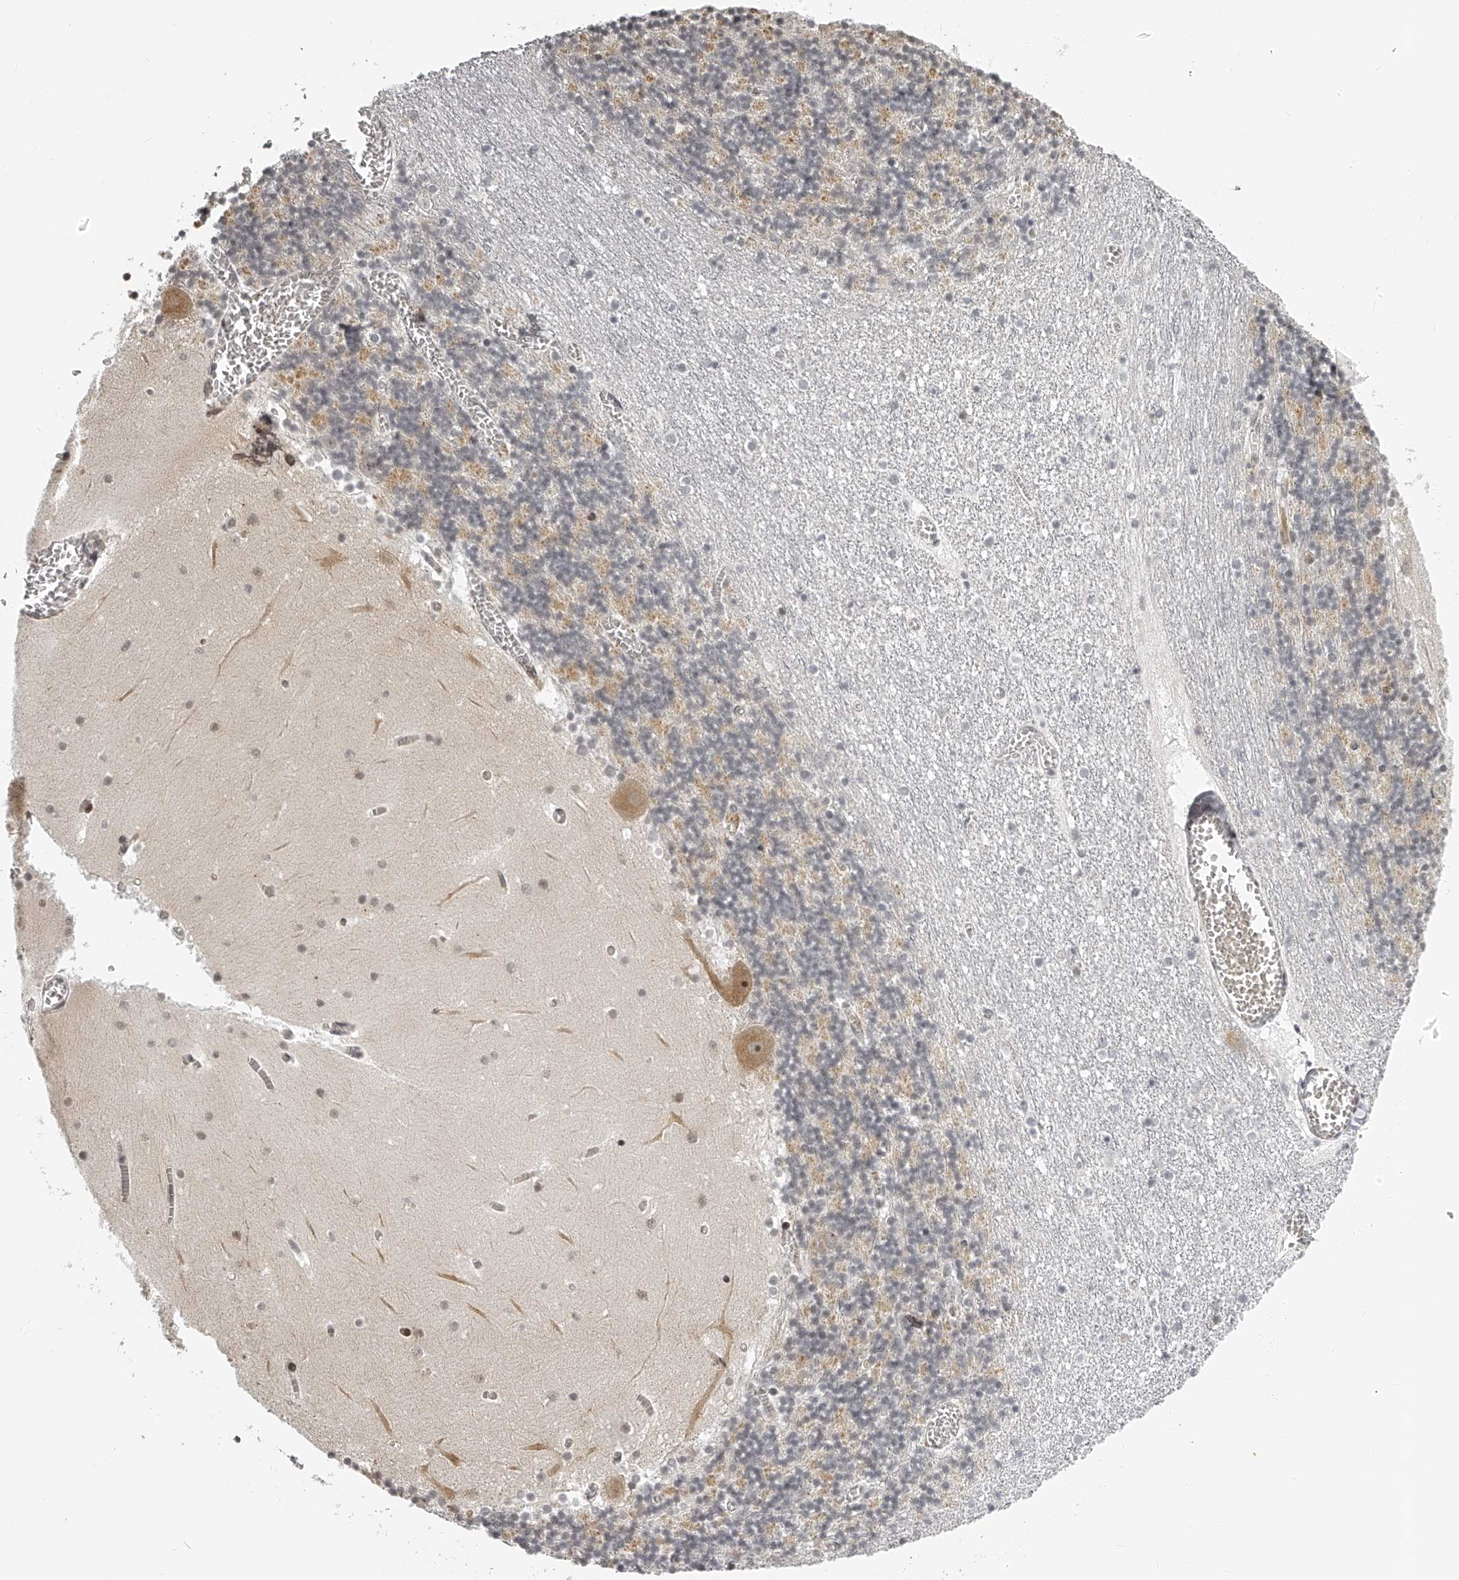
{"staining": {"intensity": "negative", "quantity": "none", "location": "none"}, "tissue": "cerebellum", "cell_type": "Cells in granular layer", "image_type": "normal", "snomed": [{"axis": "morphology", "description": "Normal tissue, NOS"}, {"axis": "topography", "description": "Cerebellum"}], "caption": "A photomicrograph of cerebellum stained for a protein displays no brown staining in cells in granular layer. (Stains: DAB (3,3'-diaminobenzidine) immunohistochemistry (IHC) with hematoxylin counter stain, Microscopy: brightfield microscopy at high magnification).", "gene": "ODF2L", "patient": {"sex": "female", "age": 28}}